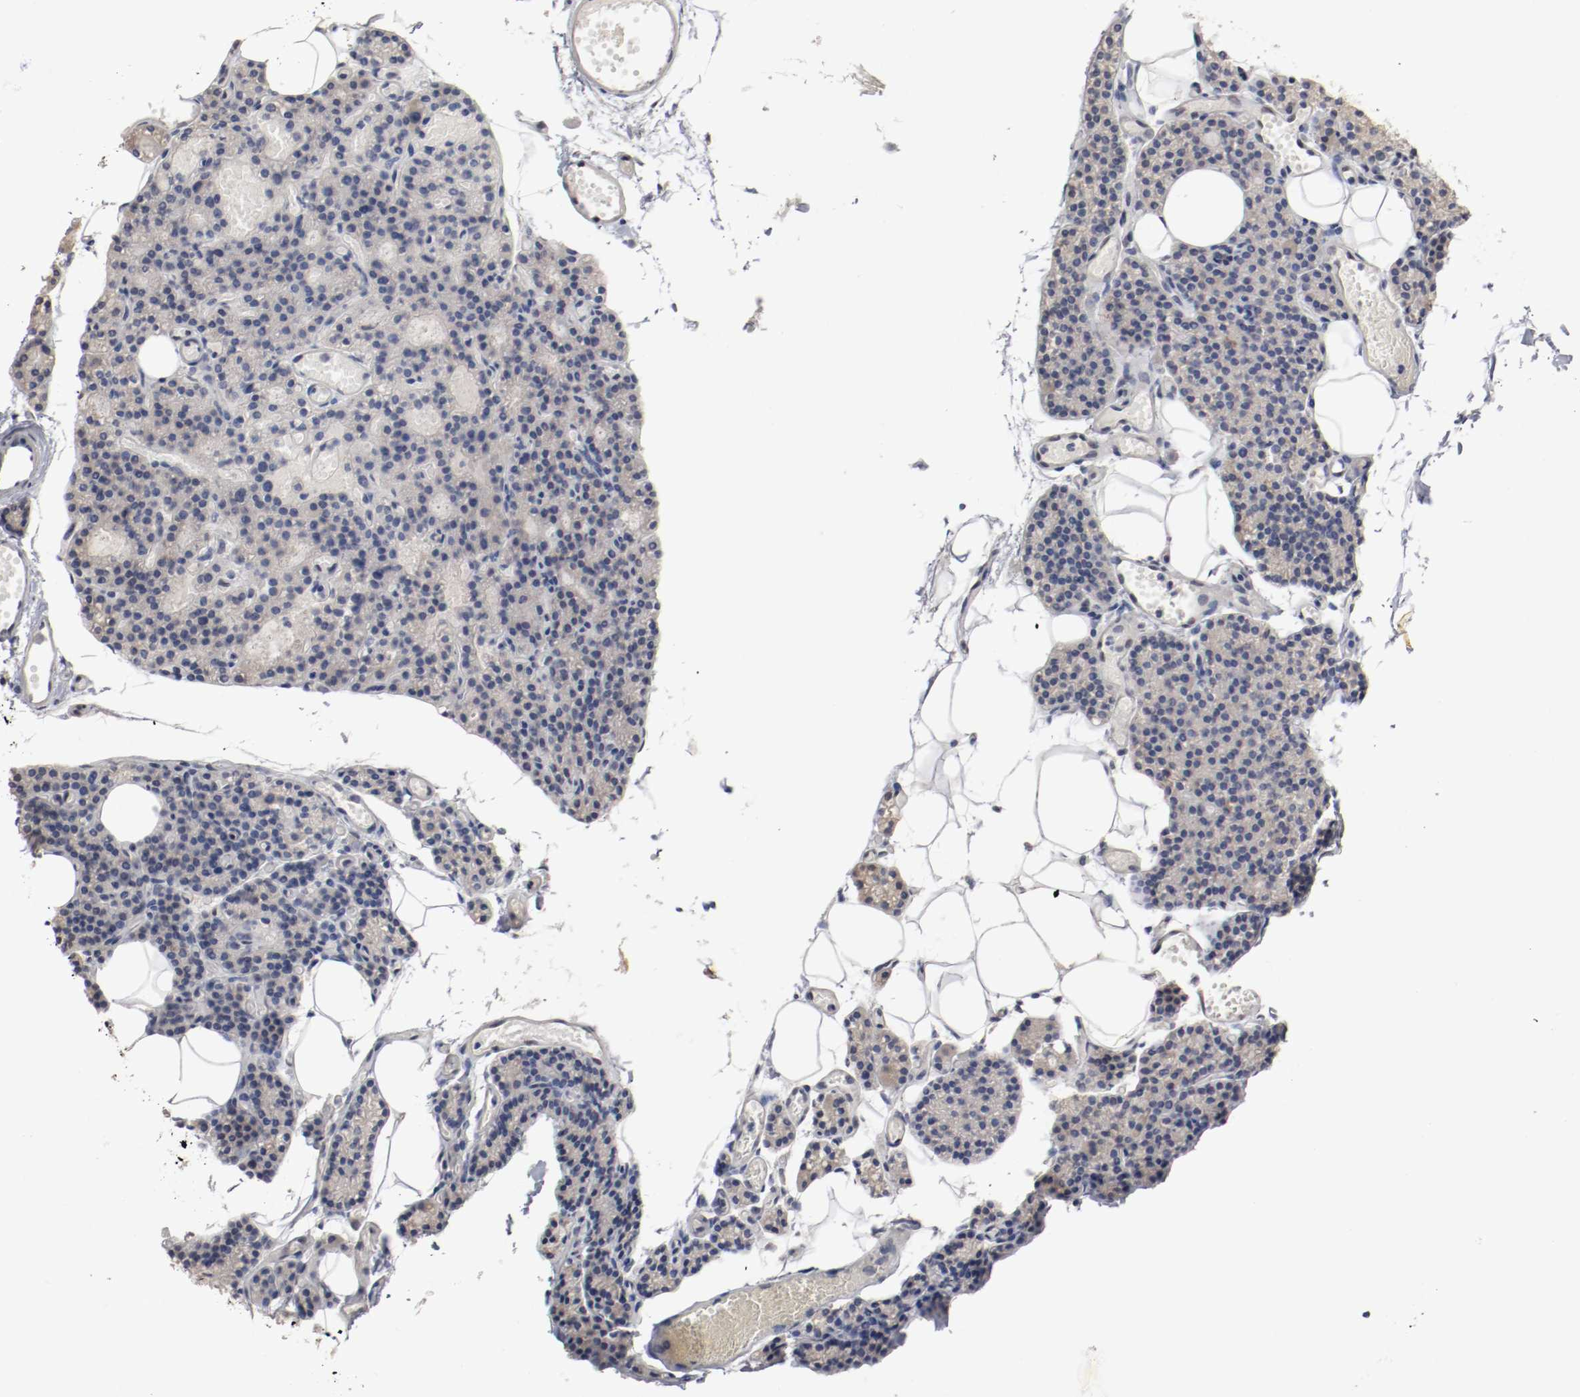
{"staining": {"intensity": "negative", "quantity": "none", "location": "none"}, "tissue": "parathyroid gland", "cell_type": "Glandular cells", "image_type": "normal", "snomed": [{"axis": "morphology", "description": "Normal tissue, NOS"}, {"axis": "topography", "description": "Parathyroid gland"}], "caption": "Immunohistochemistry image of normal parathyroid gland: parathyroid gland stained with DAB reveals no significant protein positivity in glandular cells.", "gene": "FOSL2", "patient": {"sex": "female", "age": 60}}